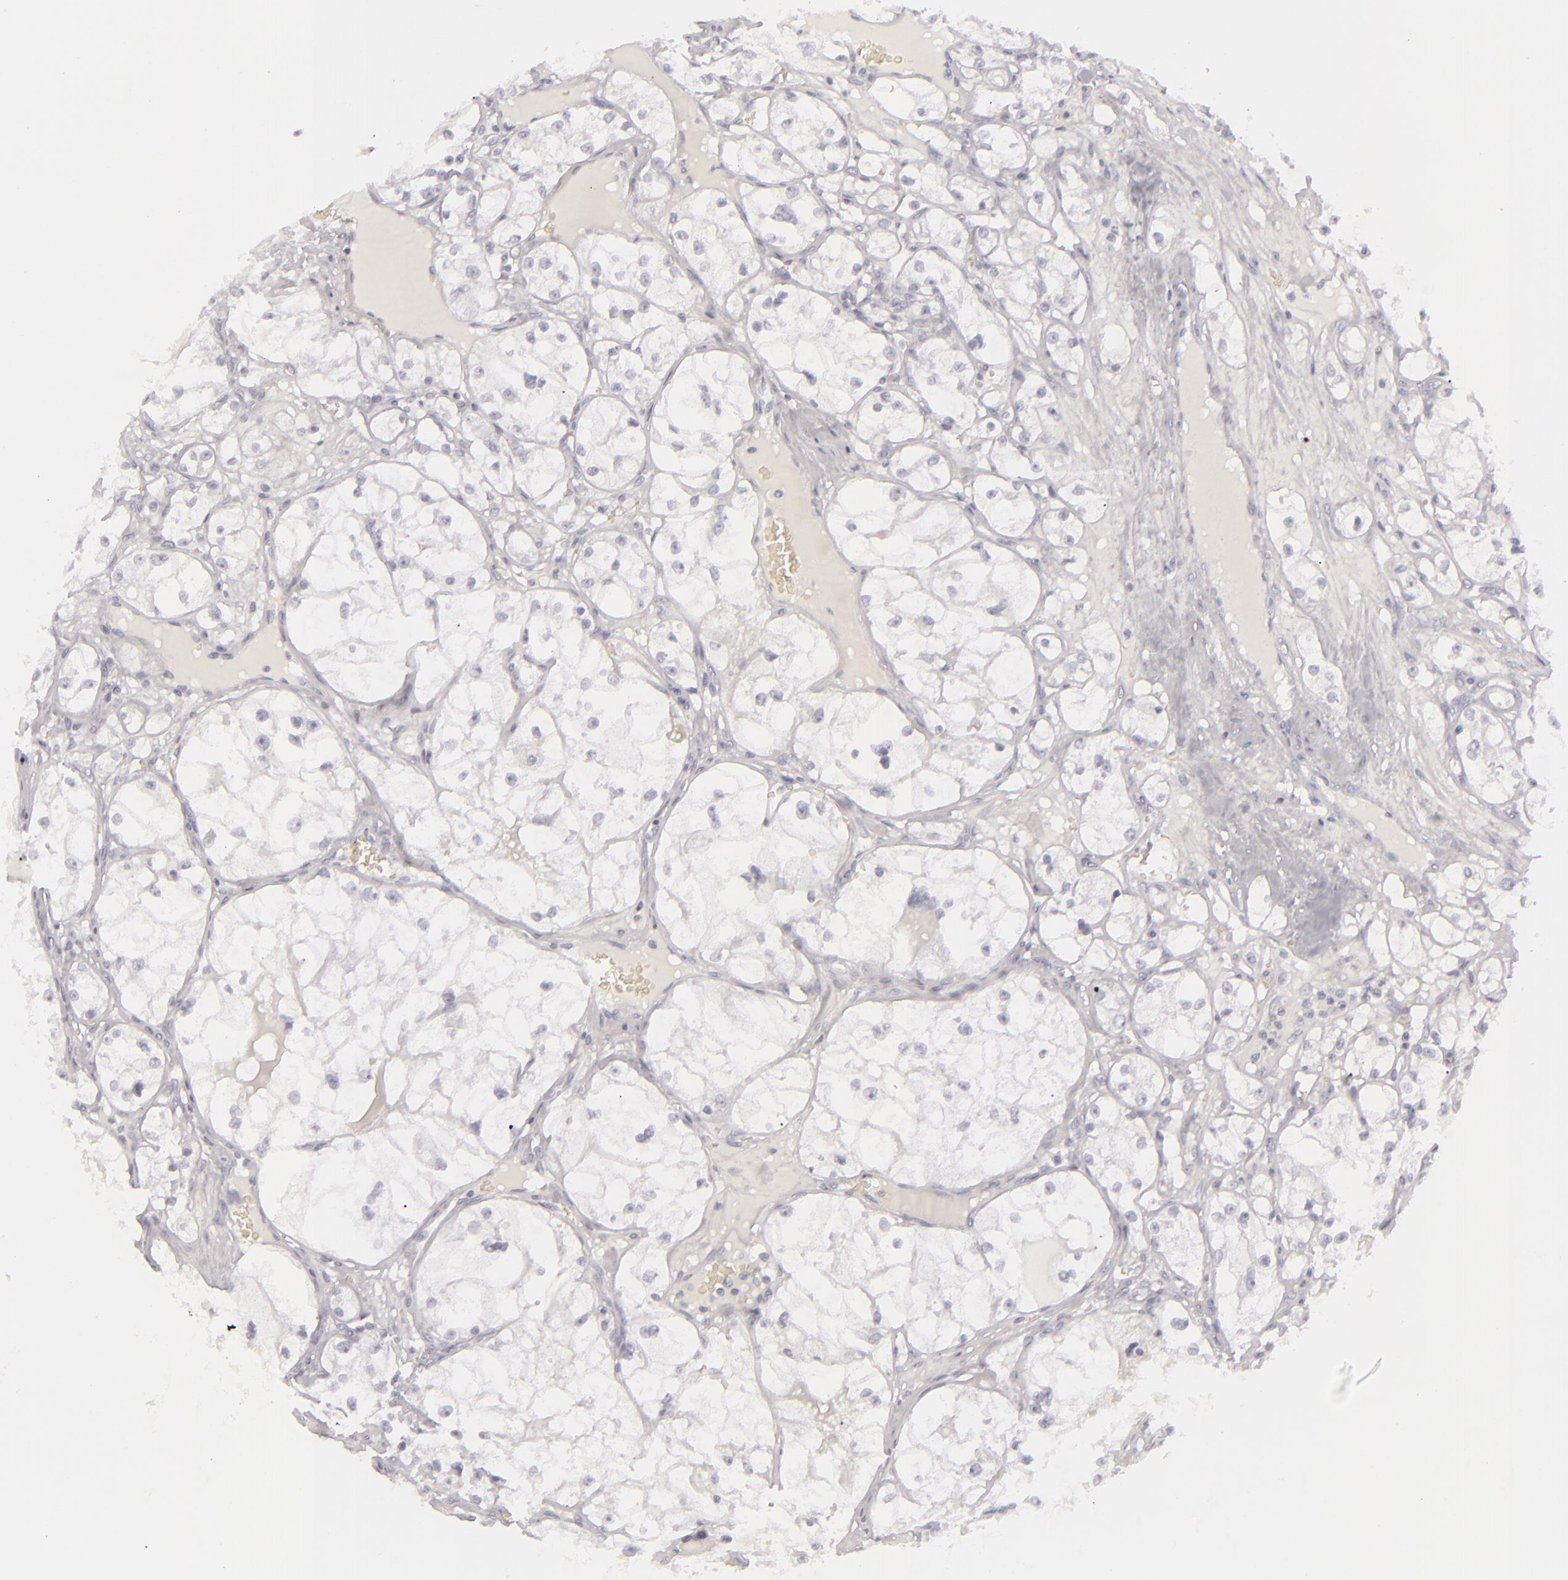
{"staining": {"intensity": "negative", "quantity": "none", "location": "none"}, "tissue": "renal cancer", "cell_type": "Tumor cells", "image_type": "cancer", "snomed": [{"axis": "morphology", "description": "Adenocarcinoma, NOS"}, {"axis": "topography", "description": "Kidney"}], "caption": "Tumor cells show no significant staining in renal cancer (adenocarcinoma).", "gene": "CDX2", "patient": {"sex": "male", "age": 61}}